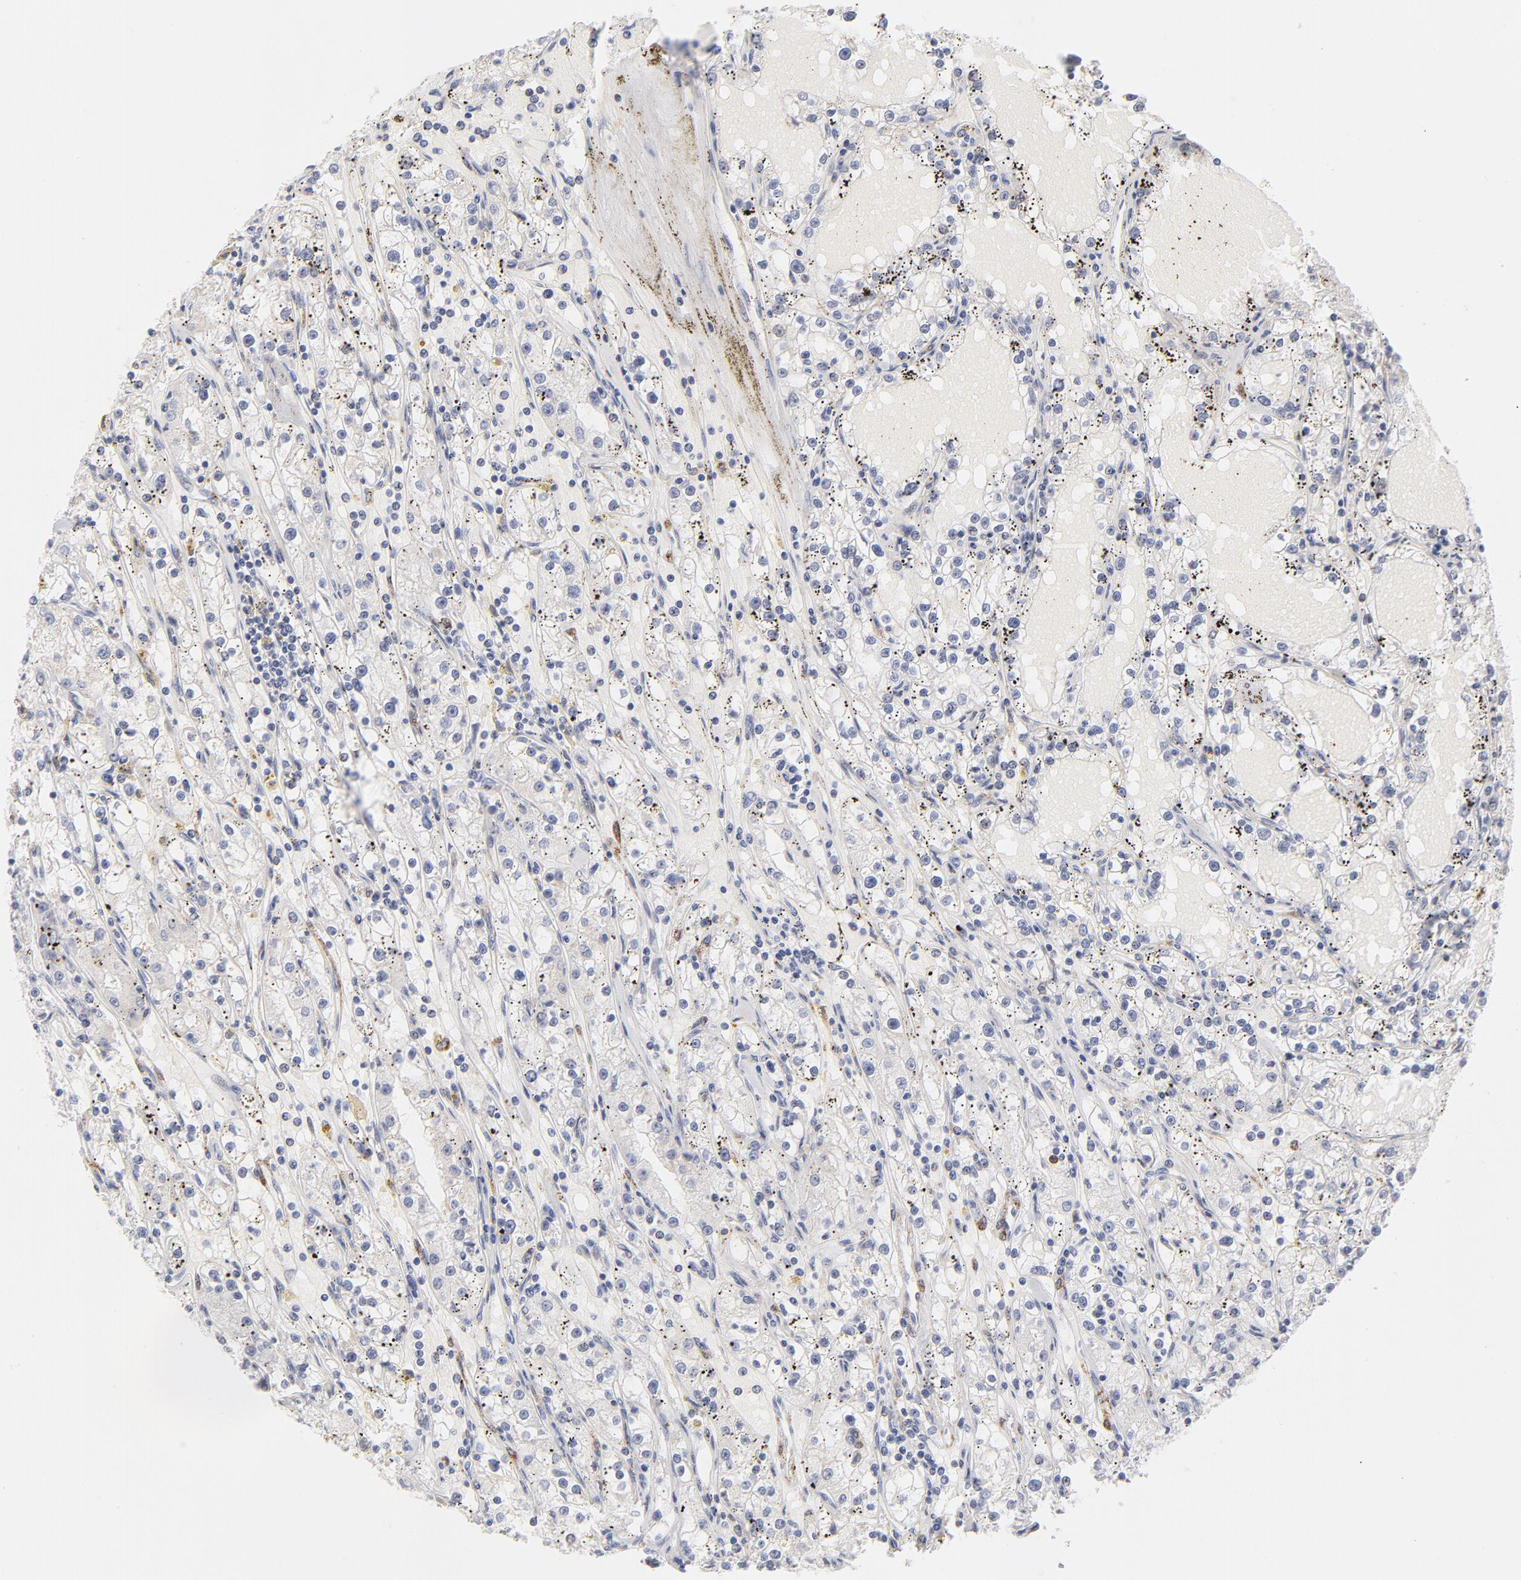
{"staining": {"intensity": "negative", "quantity": "none", "location": "none"}, "tissue": "renal cancer", "cell_type": "Tumor cells", "image_type": "cancer", "snomed": [{"axis": "morphology", "description": "Adenocarcinoma, NOS"}, {"axis": "topography", "description": "Kidney"}], "caption": "The histopathology image shows no significant positivity in tumor cells of renal cancer.", "gene": "MID1", "patient": {"sex": "male", "age": 56}}